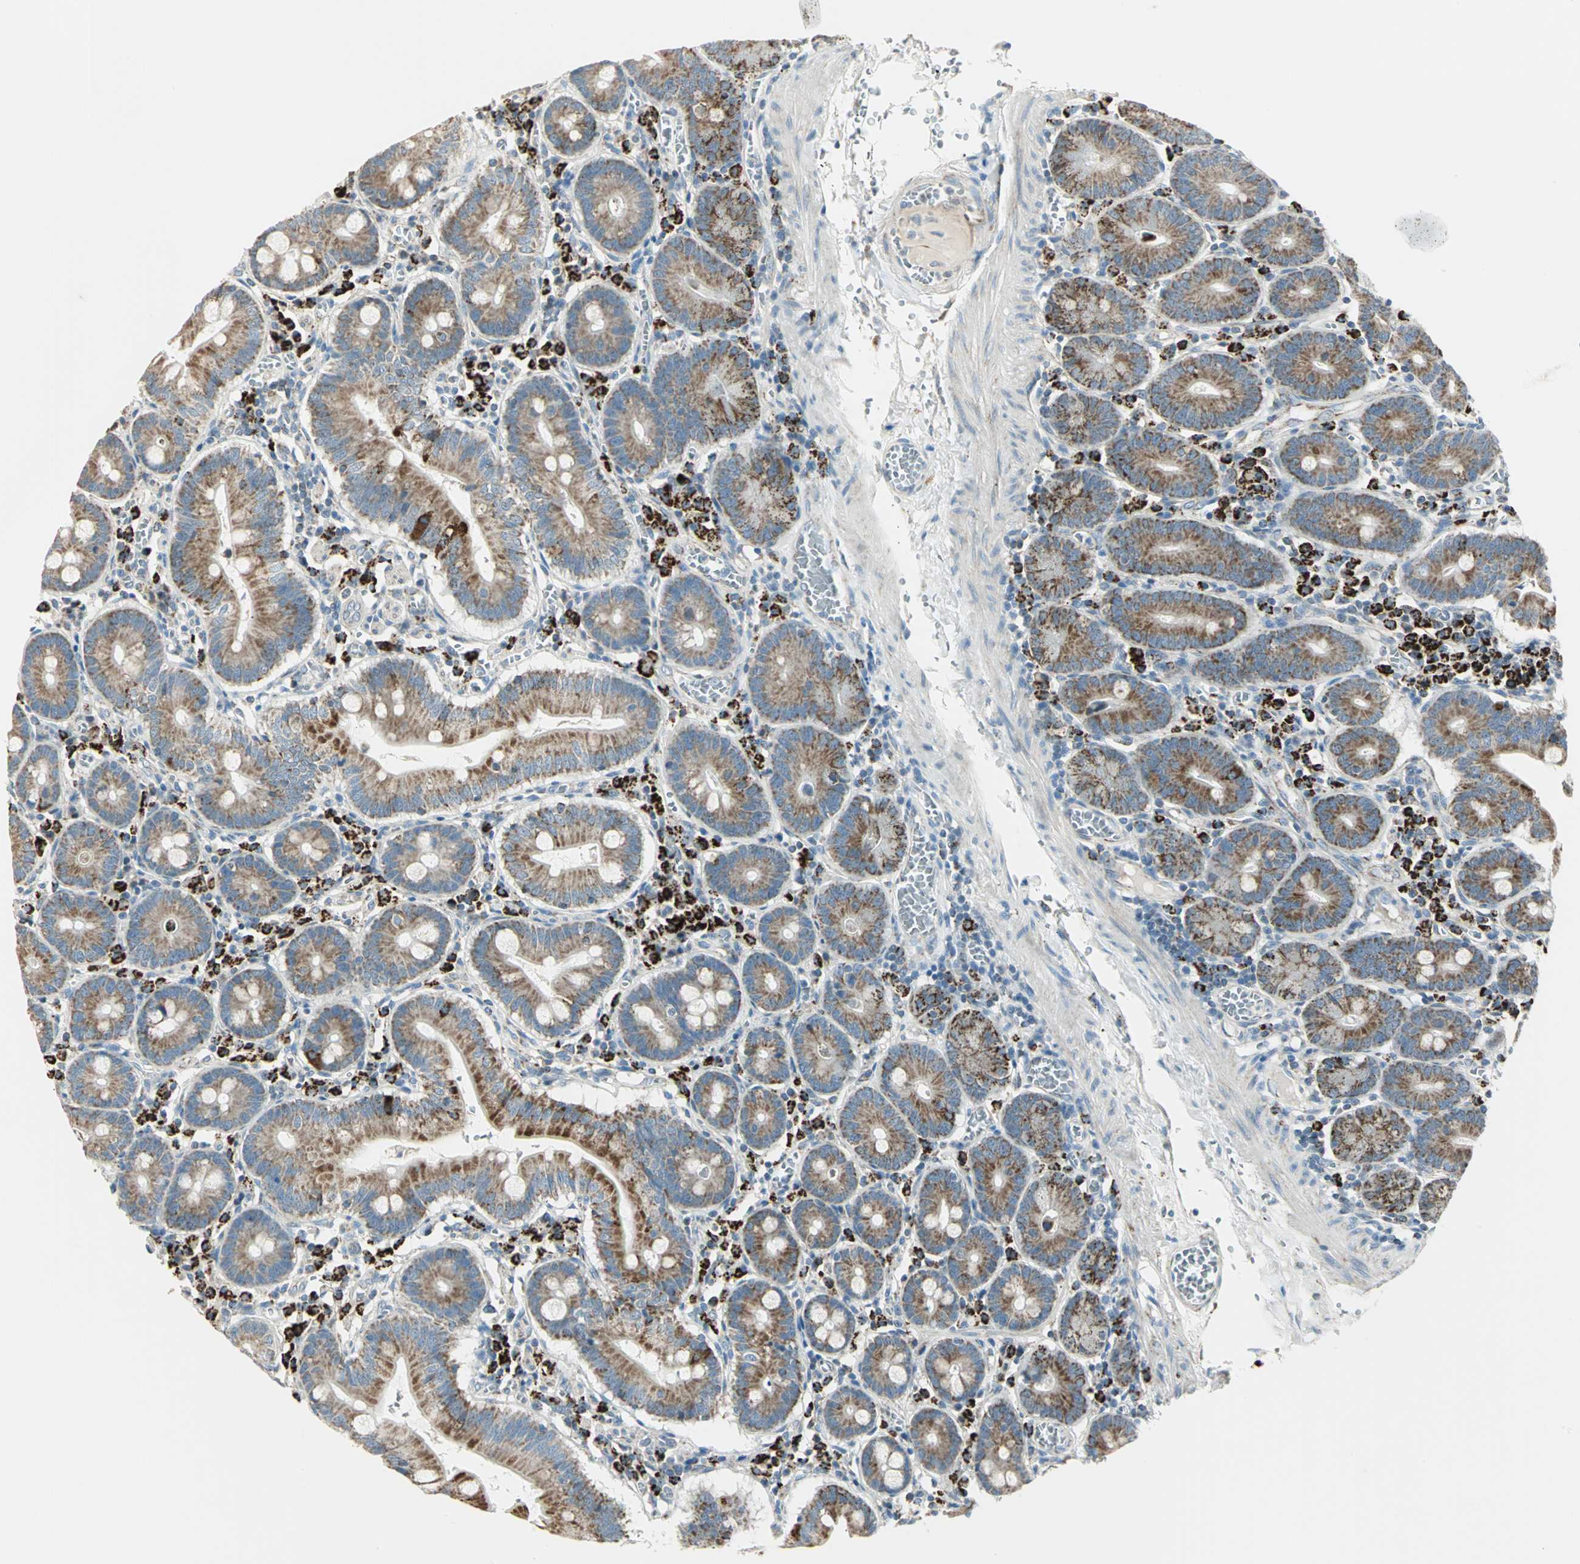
{"staining": {"intensity": "strong", "quantity": ">75%", "location": "cytoplasmic/membranous"}, "tissue": "small intestine", "cell_type": "Glandular cells", "image_type": "normal", "snomed": [{"axis": "morphology", "description": "Normal tissue, NOS"}, {"axis": "topography", "description": "Small intestine"}], "caption": "A photomicrograph of small intestine stained for a protein reveals strong cytoplasmic/membranous brown staining in glandular cells.", "gene": "ACADM", "patient": {"sex": "male", "age": 71}}